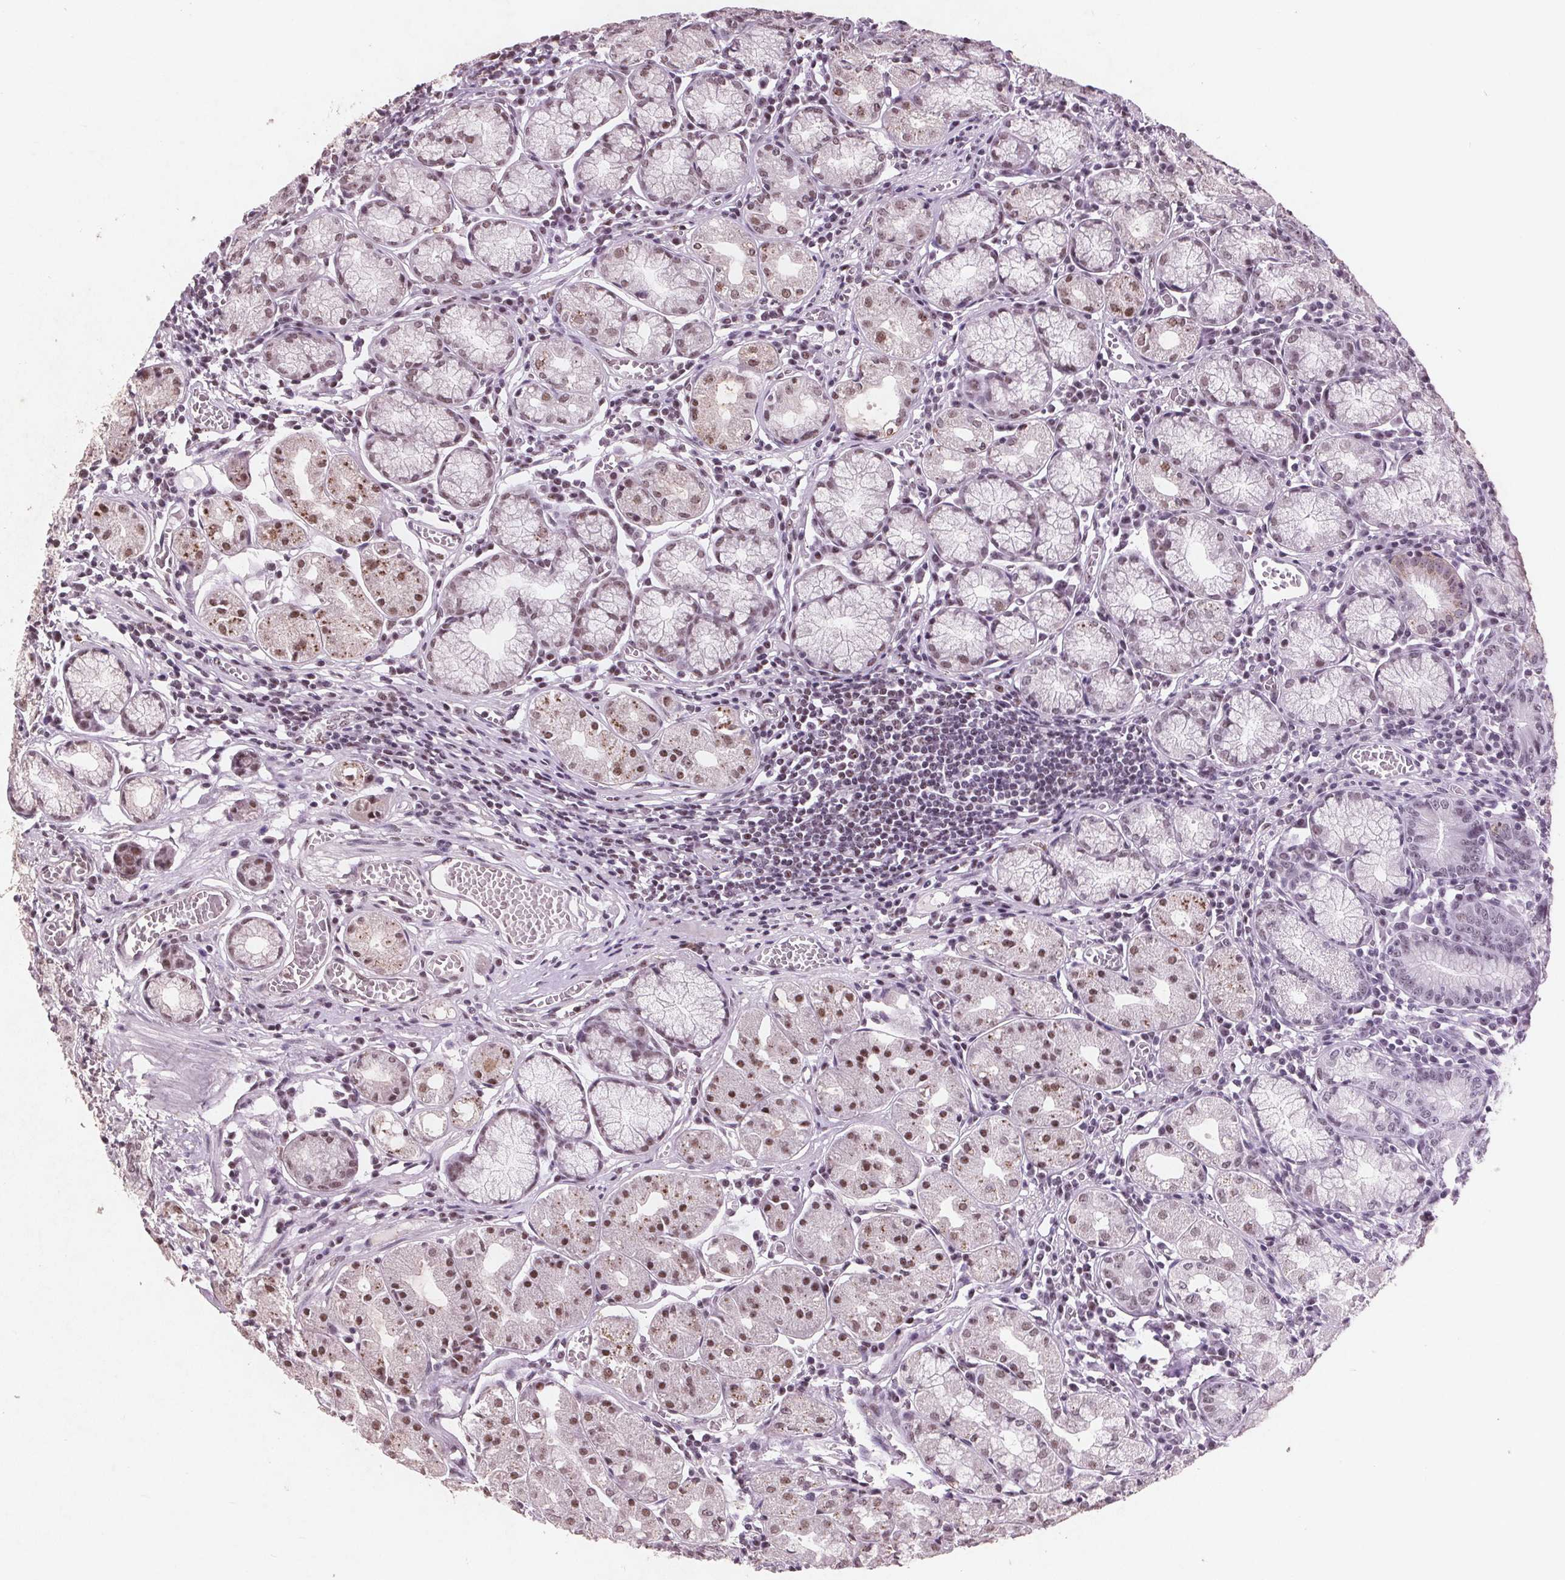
{"staining": {"intensity": "moderate", "quantity": ">75%", "location": "nuclear"}, "tissue": "stomach", "cell_type": "Glandular cells", "image_type": "normal", "snomed": [{"axis": "morphology", "description": "Normal tissue, NOS"}, {"axis": "topography", "description": "Stomach"}], "caption": "High-magnification brightfield microscopy of benign stomach stained with DAB (brown) and counterstained with hematoxylin (blue). glandular cells exhibit moderate nuclear positivity is seen in approximately>75% of cells. (brown staining indicates protein expression, while blue staining denotes nuclei).", "gene": "RPS6KA2", "patient": {"sex": "male", "age": 55}}